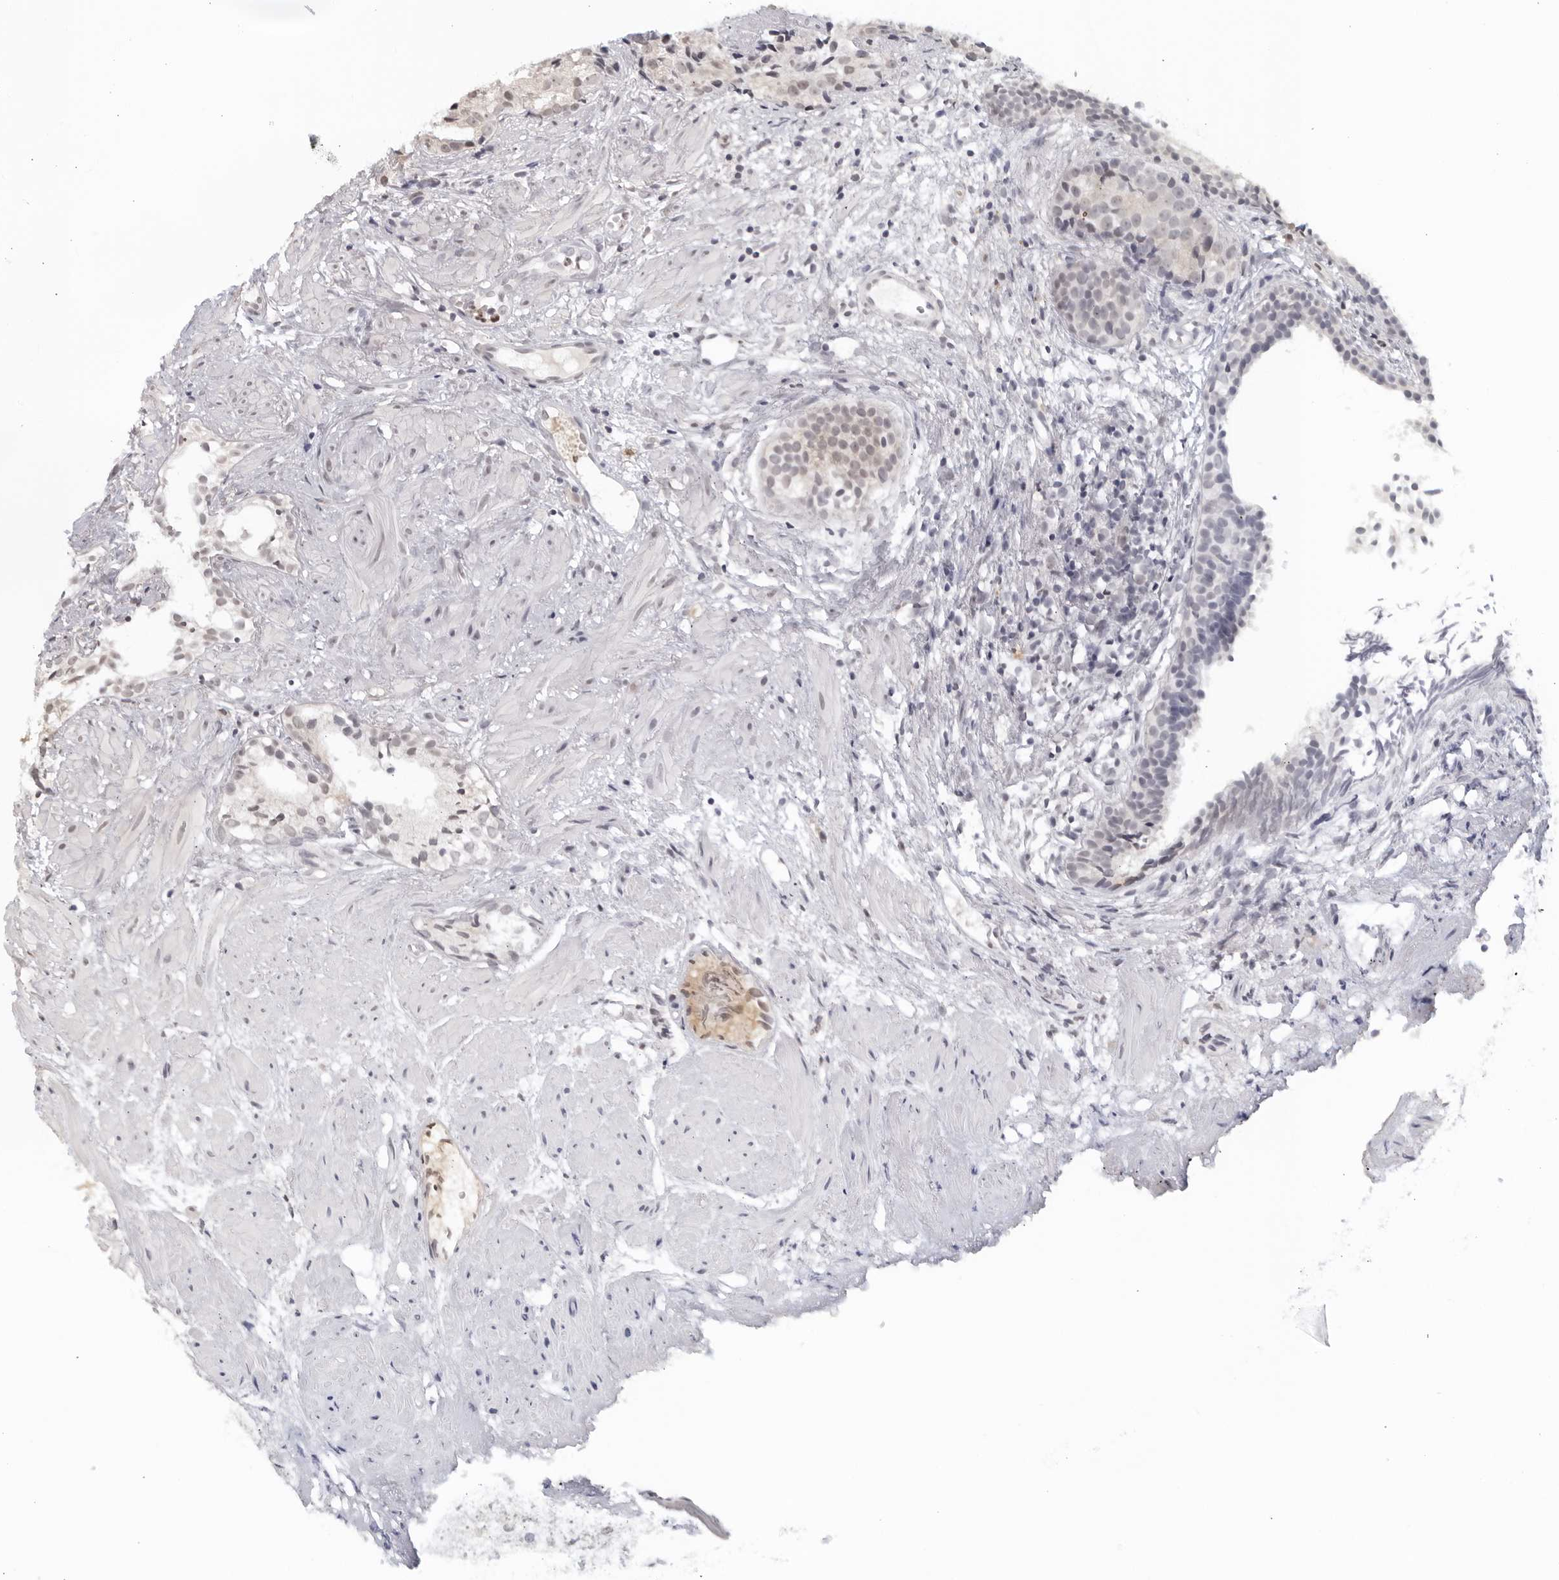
{"staining": {"intensity": "negative", "quantity": "none", "location": "none"}, "tissue": "prostate cancer", "cell_type": "Tumor cells", "image_type": "cancer", "snomed": [{"axis": "morphology", "description": "Adenocarcinoma, Low grade"}, {"axis": "topography", "description": "Prostate"}], "caption": "IHC of prostate cancer displays no positivity in tumor cells.", "gene": "RAB11FIP3", "patient": {"sex": "male", "age": 88}}